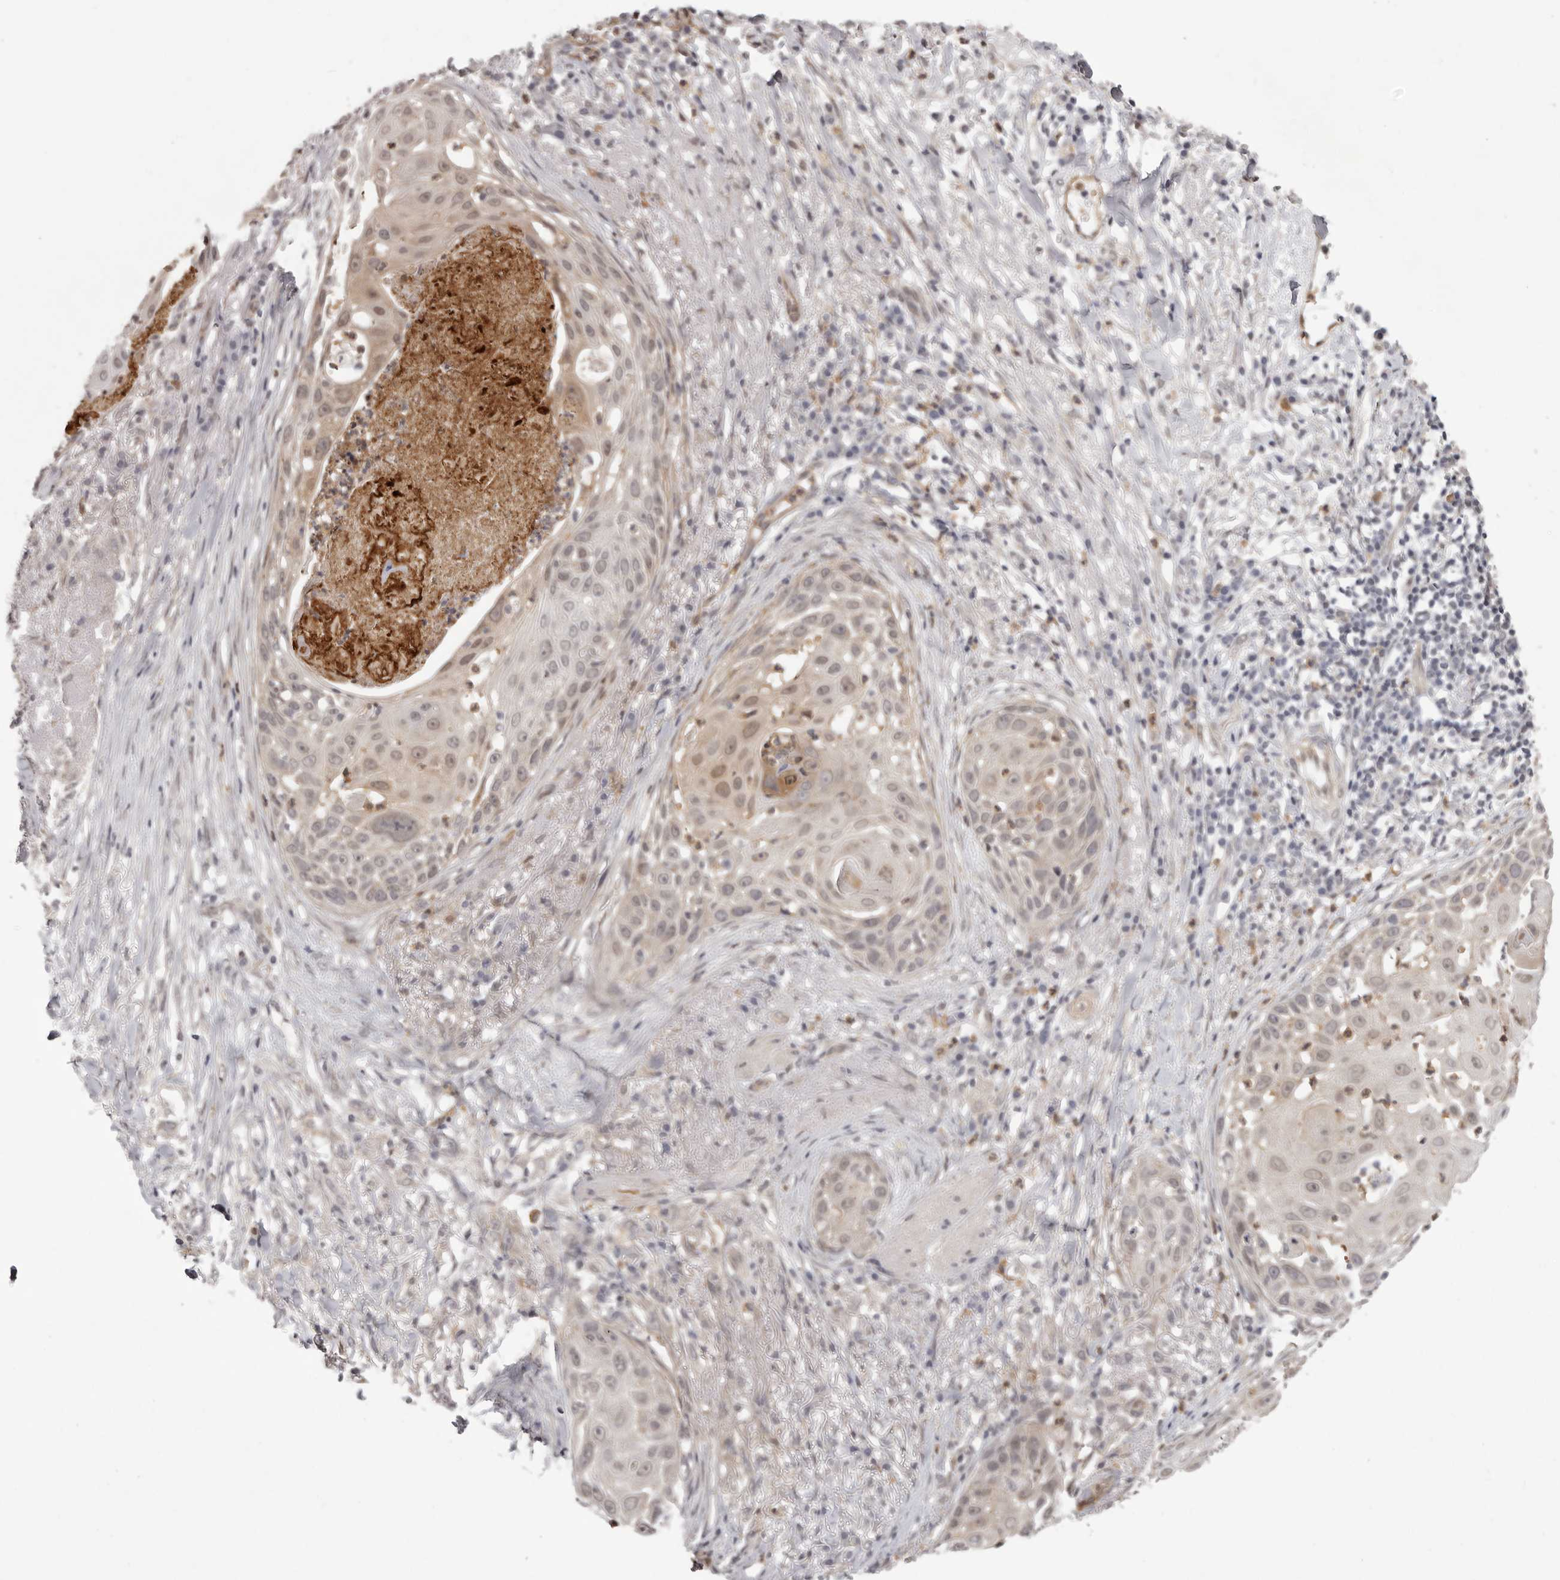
{"staining": {"intensity": "weak", "quantity": "<25%", "location": "nuclear"}, "tissue": "skin cancer", "cell_type": "Tumor cells", "image_type": "cancer", "snomed": [{"axis": "morphology", "description": "Squamous cell carcinoma, NOS"}, {"axis": "topography", "description": "Skin"}], "caption": "IHC of human skin cancer displays no positivity in tumor cells. The staining is performed using DAB brown chromogen with nuclei counter-stained in using hematoxylin.", "gene": "RNF2", "patient": {"sex": "female", "age": 44}}